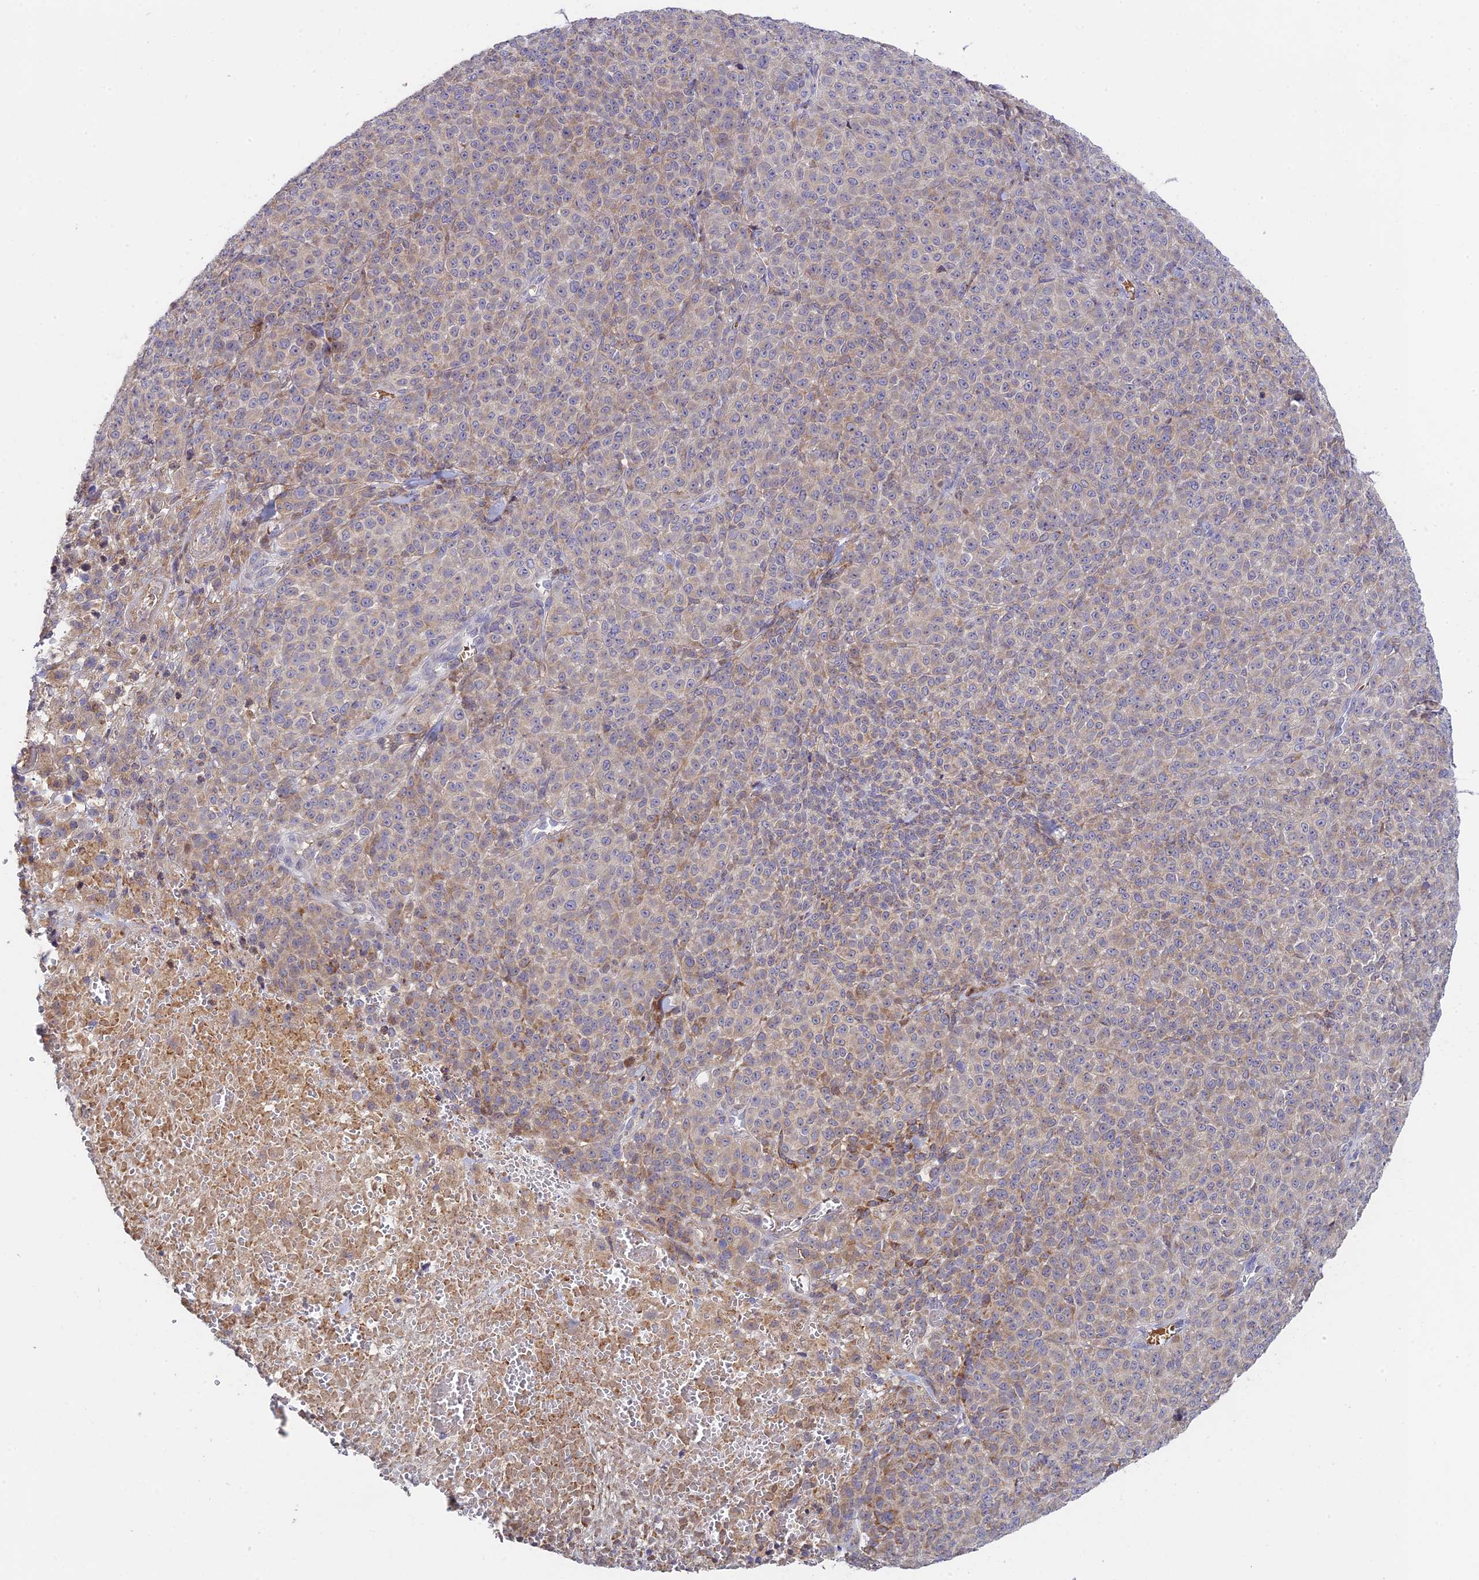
{"staining": {"intensity": "weak", "quantity": "<25%", "location": "cytoplasmic/membranous"}, "tissue": "melanoma", "cell_type": "Tumor cells", "image_type": "cancer", "snomed": [{"axis": "morphology", "description": "Normal tissue, NOS"}, {"axis": "morphology", "description": "Malignant melanoma, NOS"}, {"axis": "topography", "description": "Skin"}], "caption": "Human melanoma stained for a protein using immunohistochemistry (IHC) exhibits no staining in tumor cells.", "gene": "FUOM", "patient": {"sex": "female", "age": 34}}